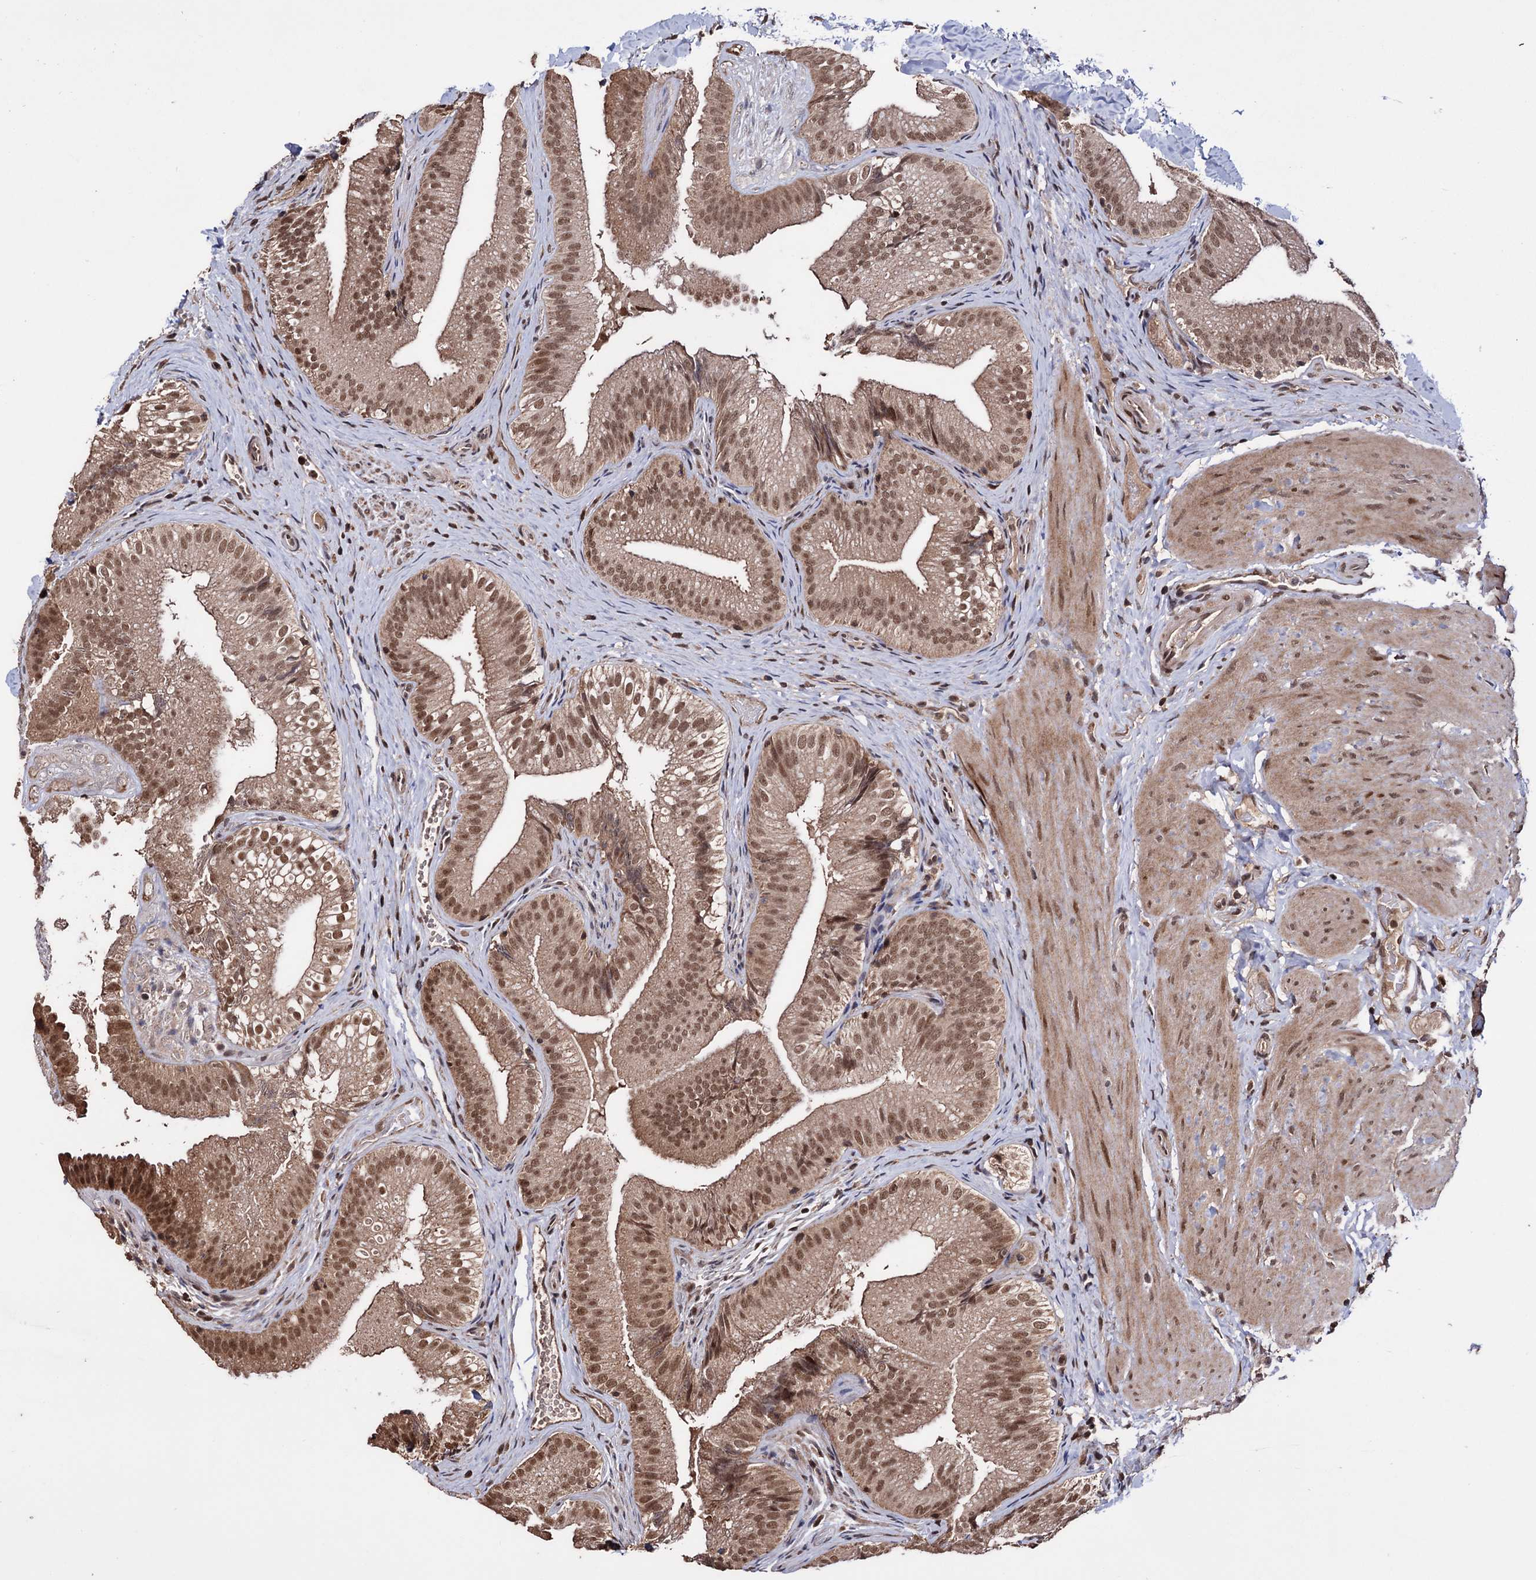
{"staining": {"intensity": "moderate", "quantity": ">75%", "location": "cytoplasmic/membranous,nuclear"}, "tissue": "gallbladder", "cell_type": "Glandular cells", "image_type": "normal", "snomed": [{"axis": "morphology", "description": "Normal tissue, NOS"}, {"axis": "topography", "description": "Gallbladder"}], "caption": "Brown immunohistochemical staining in benign human gallbladder exhibits moderate cytoplasmic/membranous,nuclear positivity in about >75% of glandular cells. Immunohistochemistry (ihc) stains the protein of interest in brown and the nuclei are stained blue.", "gene": "KLF5", "patient": {"sex": "female", "age": 30}}